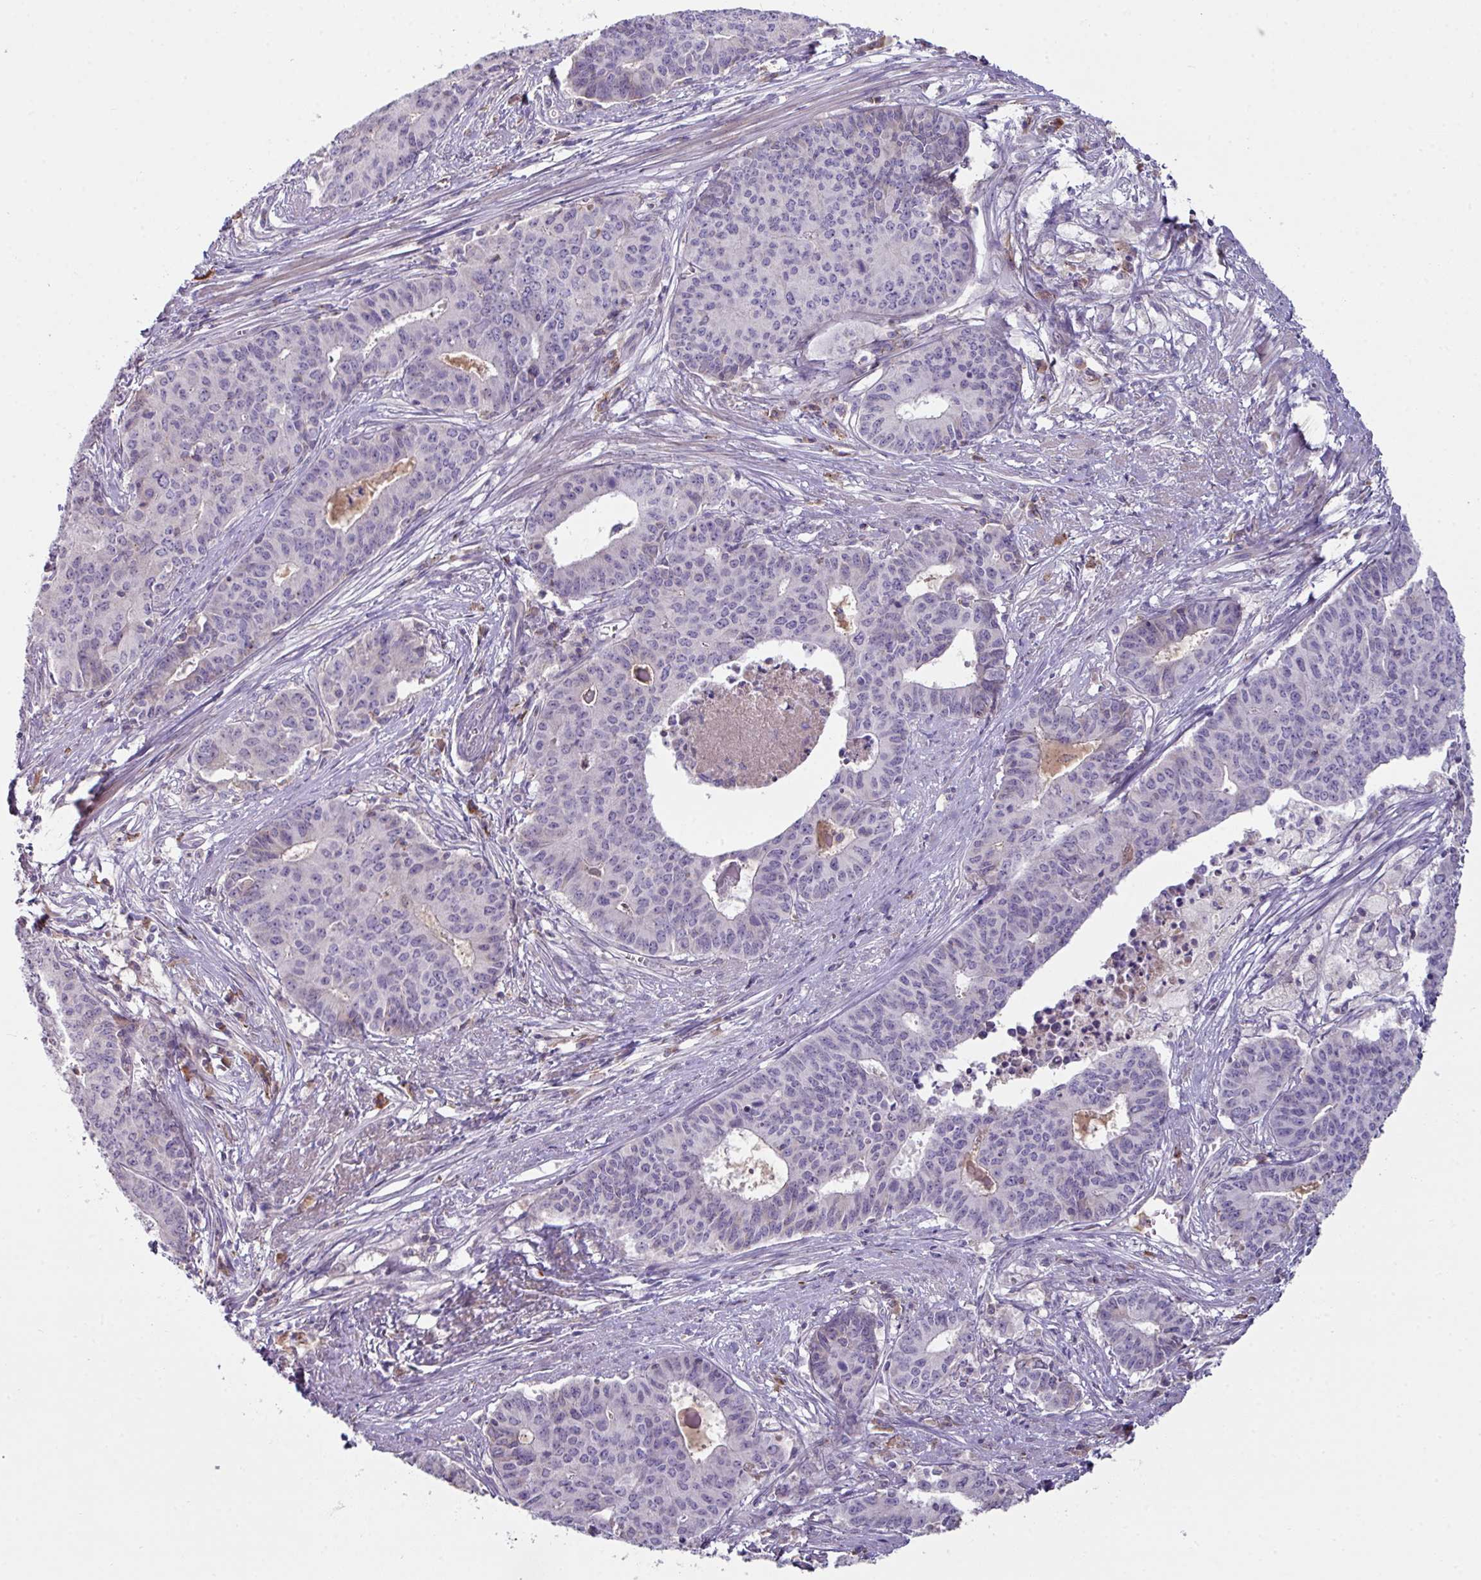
{"staining": {"intensity": "negative", "quantity": "none", "location": "none"}, "tissue": "endometrial cancer", "cell_type": "Tumor cells", "image_type": "cancer", "snomed": [{"axis": "morphology", "description": "Adenocarcinoma, NOS"}, {"axis": "topography", "description": "Endometrium"}], "caption": "Tumor cells are negative for protein expression in human endometrial cancer (adenocarcinoma).", "gene": "SLAMF6", "patient": {"sex": "female", "age": 59}}